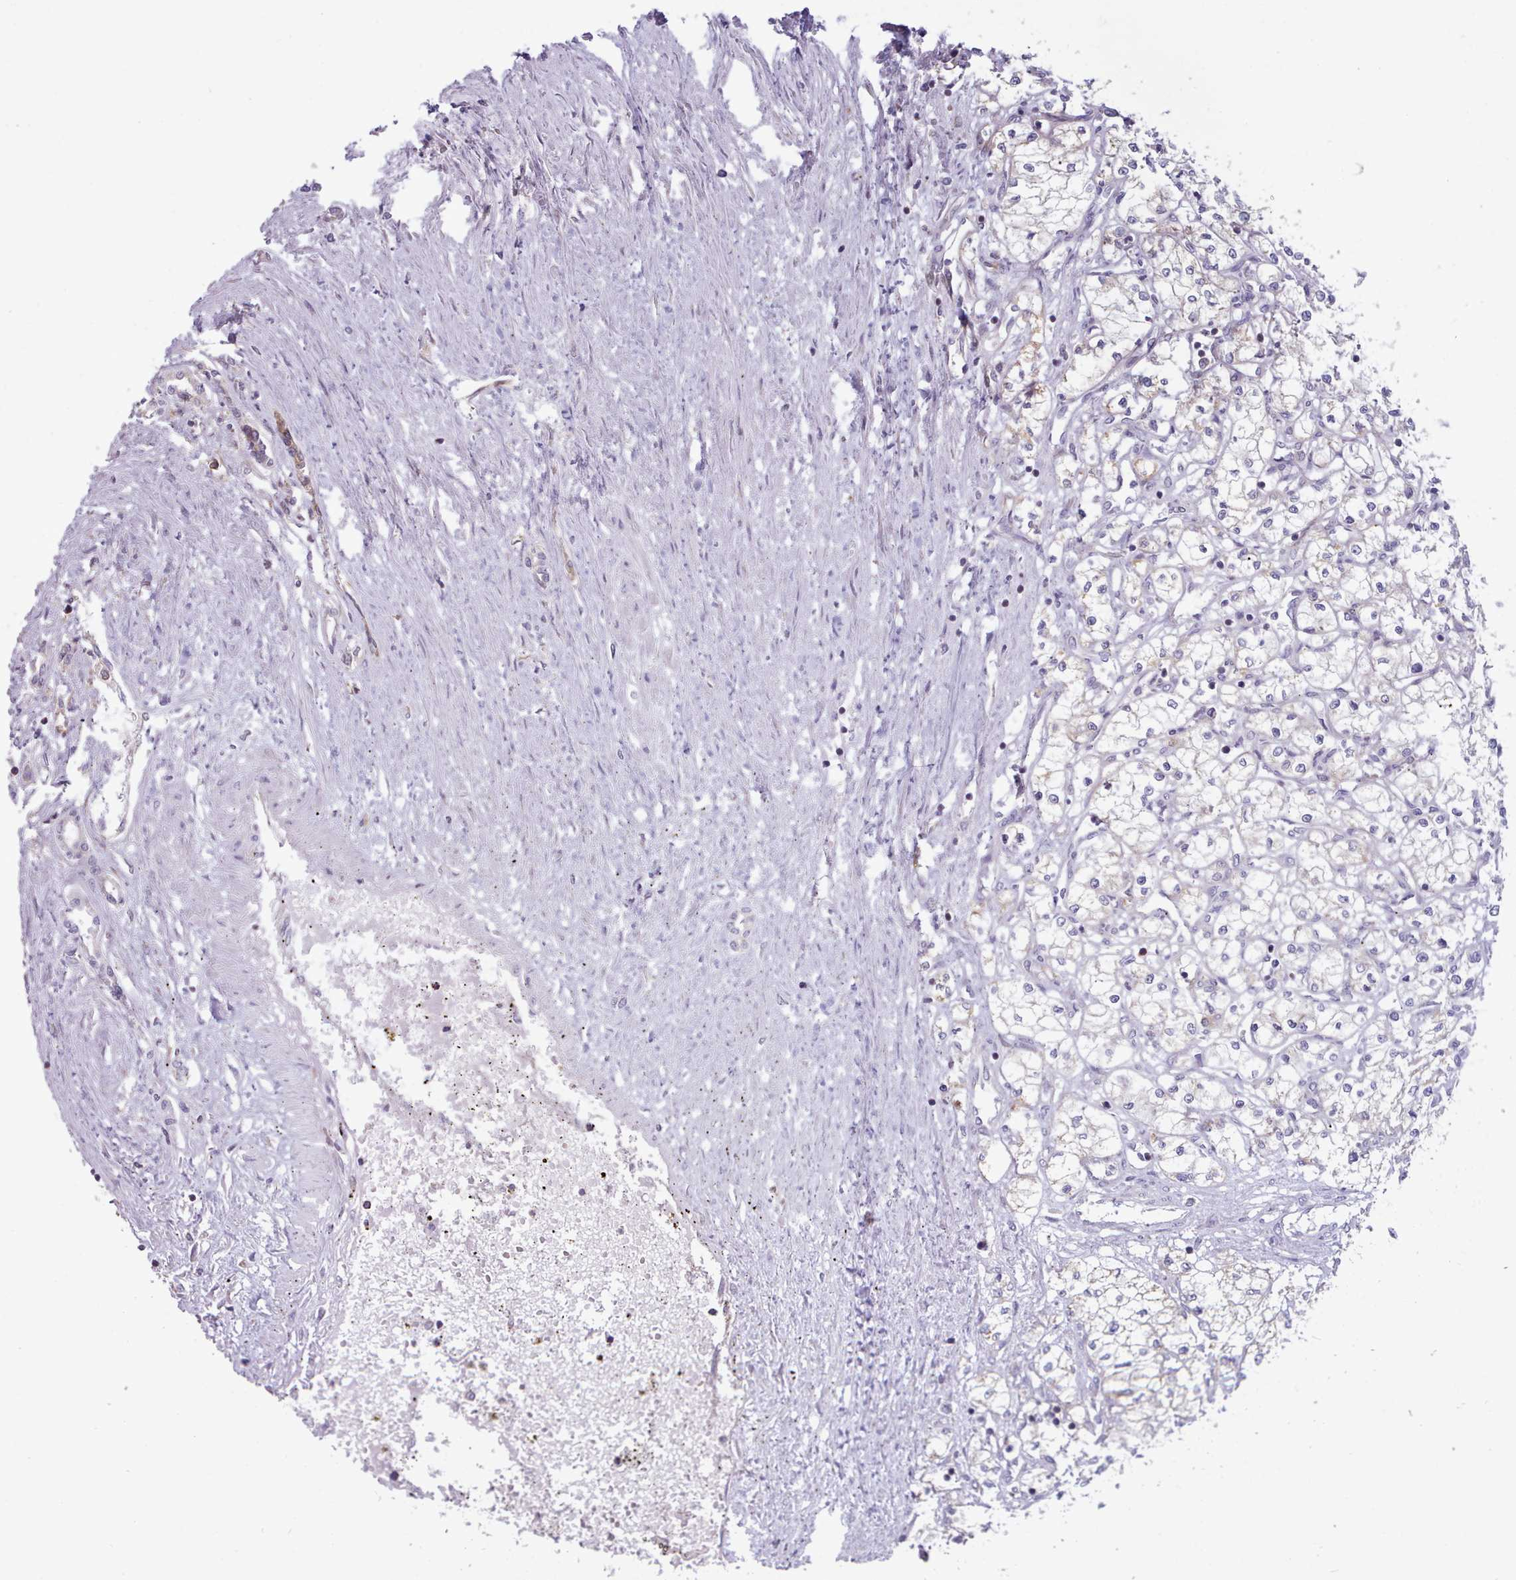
{"staining": {"intensity": "negative", "quantity": "none", "location": "none"}, "tissue": "renal cancer", "cell_type": "Tumor cells", "image_type": "cancer", "snomed": [{"axis": "morphology", "description": "Adenocarcinoma, NOS"}, {"axis": "topography", "description": "Kidney"}], "caption": "A micrograph of human renal adenocarcinoma is negative for staining in tumor cells. (DAB (3,3'-diaminobenzidine) immunohistochemistry, high magnification).", "gene": "CRYBG1", "patient": {"sex": "male", "age": 59}}